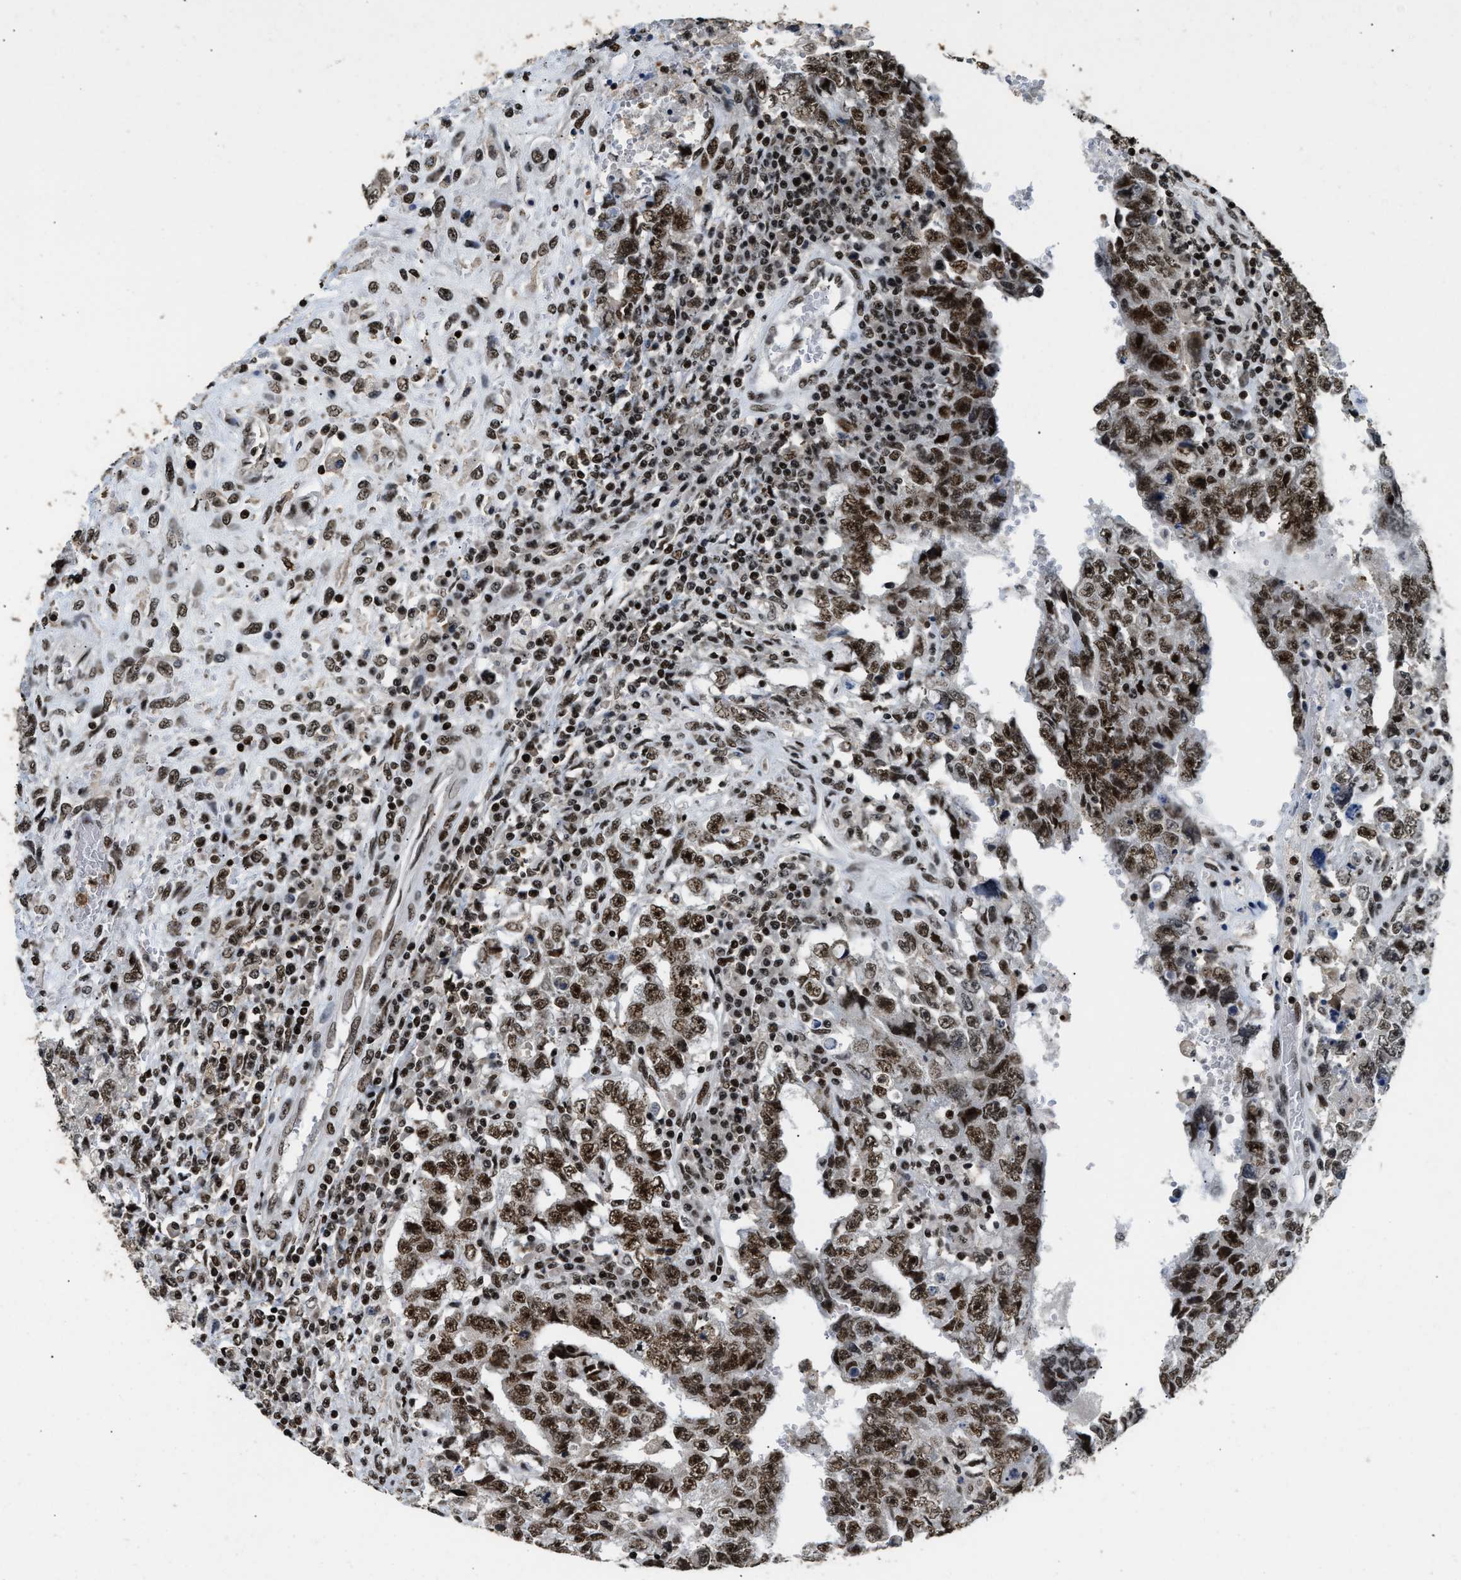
{"staining": {"intensity": "moderate", "quantity": ">75%", "location": "nuclear"}, "tissue": "testis cancer", "cell_type": "Tumor cells", "image_type": "cancer", "snomed": [{"axis": "morphology", "description": "Carcinoma, Embryonal, NOS"}, {"axis": "topography", "description": "Testis"}], "caption": "A high-resolution micrograph shows immunohistochemistry (IHC) staining of embryonal carcinoma (testis), which reveals moderate nuclear expression in about >75% of tumor cells. (IHC, brightfield microscopy, high magnification).", "gene": "RAD21", "patient": {"sex": "male", "age": 26}}